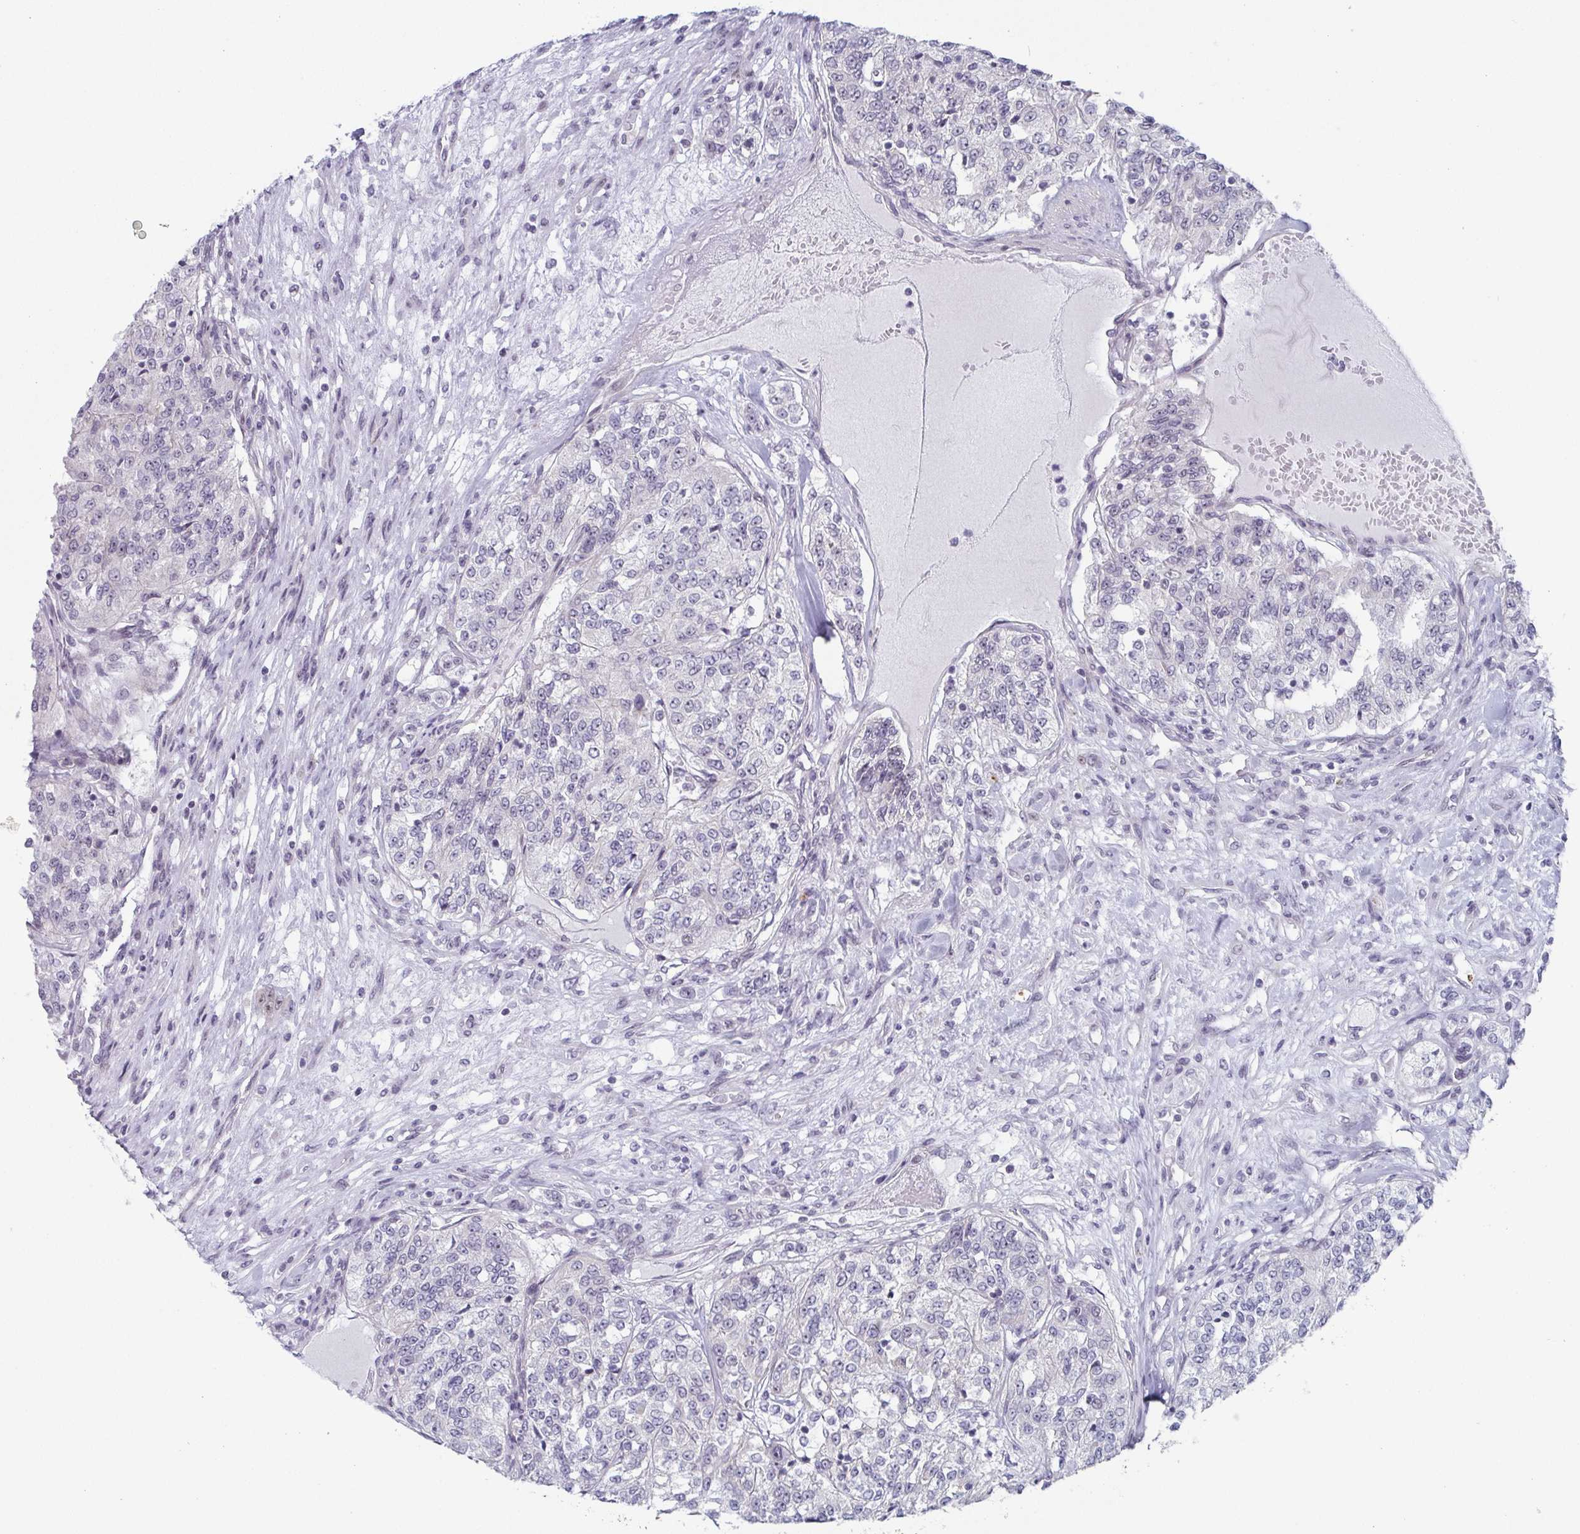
{"staining": {"intensity": "negative", "quantity": "none", "location": "none"}, "tissue": "renal cancer", "cell_type": "Tumor cells", "image_type": "cancer", "snomed": [{"axis": "morphology", "description": "Adenocarcinoma, NOS"}, {"axis": "topography", "description": "Kidney"}], "caption": "IHC of adenocarcinoma (renal) exhibits no expression in tumor cells. (DAB IHC with hematoxylin counter stain).", "gene": "EXOSC7", "patient": {"sex": "female", "age": 63}}